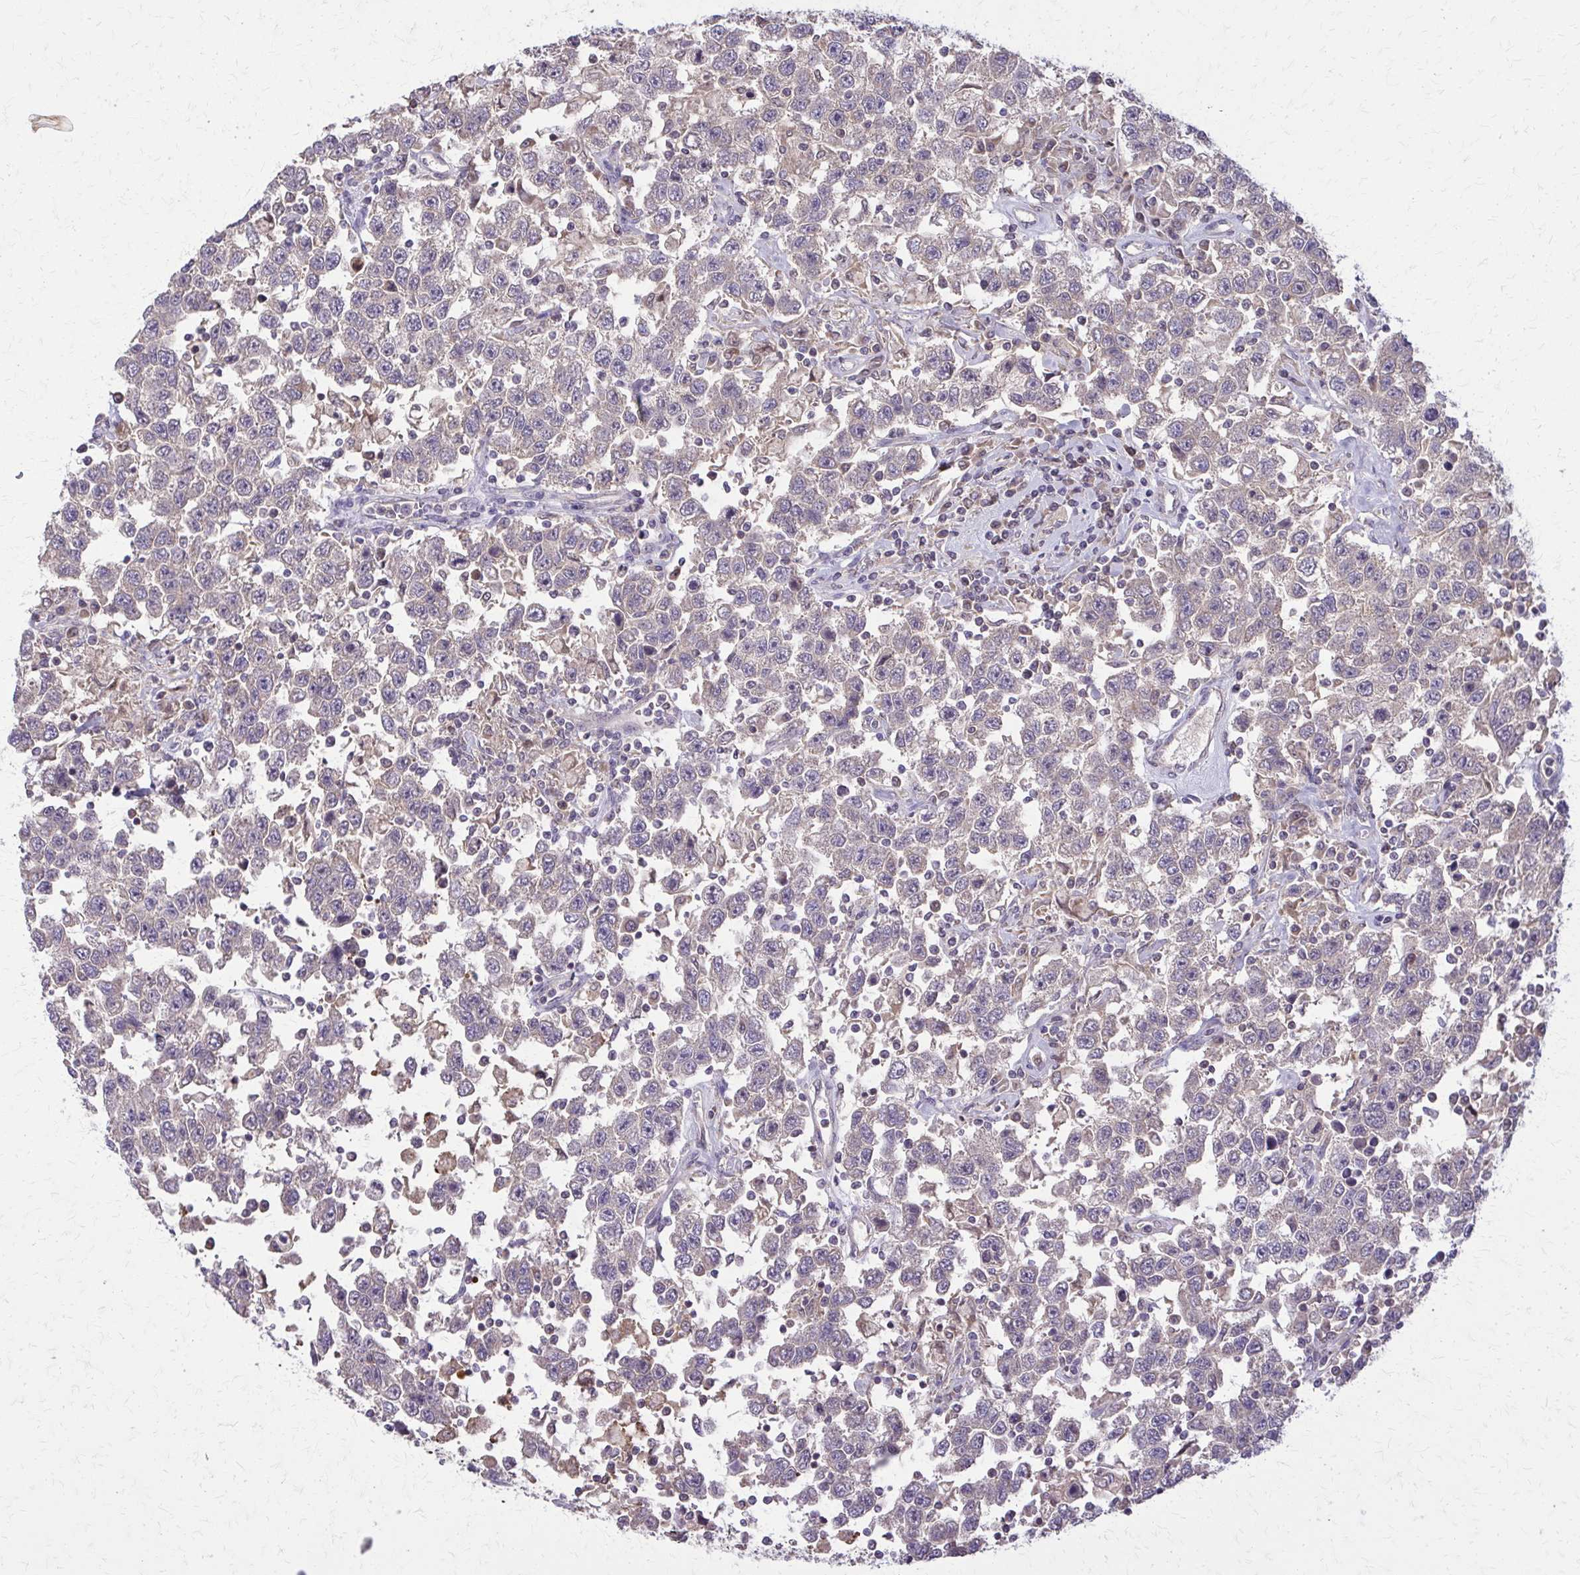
{"staining": {"intensity": "moderate", "quantity": "25%-75%", "location": "cytoplasmic/membranous"}, "tissue": "testis cancer", "cell_type": "Tumor cells", "image_type": "cancer", "snomed": [{"axis": "morphology", "description": "Seminoma, NOS"}, {"axis": "topography", "description": "Testis"}], "caption": "Immunohistochemical staining of testis cancer demonstrates medium levels of moderate cytoplasmic/membranous protein staining in about 25%-75% of tumor cells.", "gene": "NRBF2", "patient": {"sex": "male", "age": 41}}